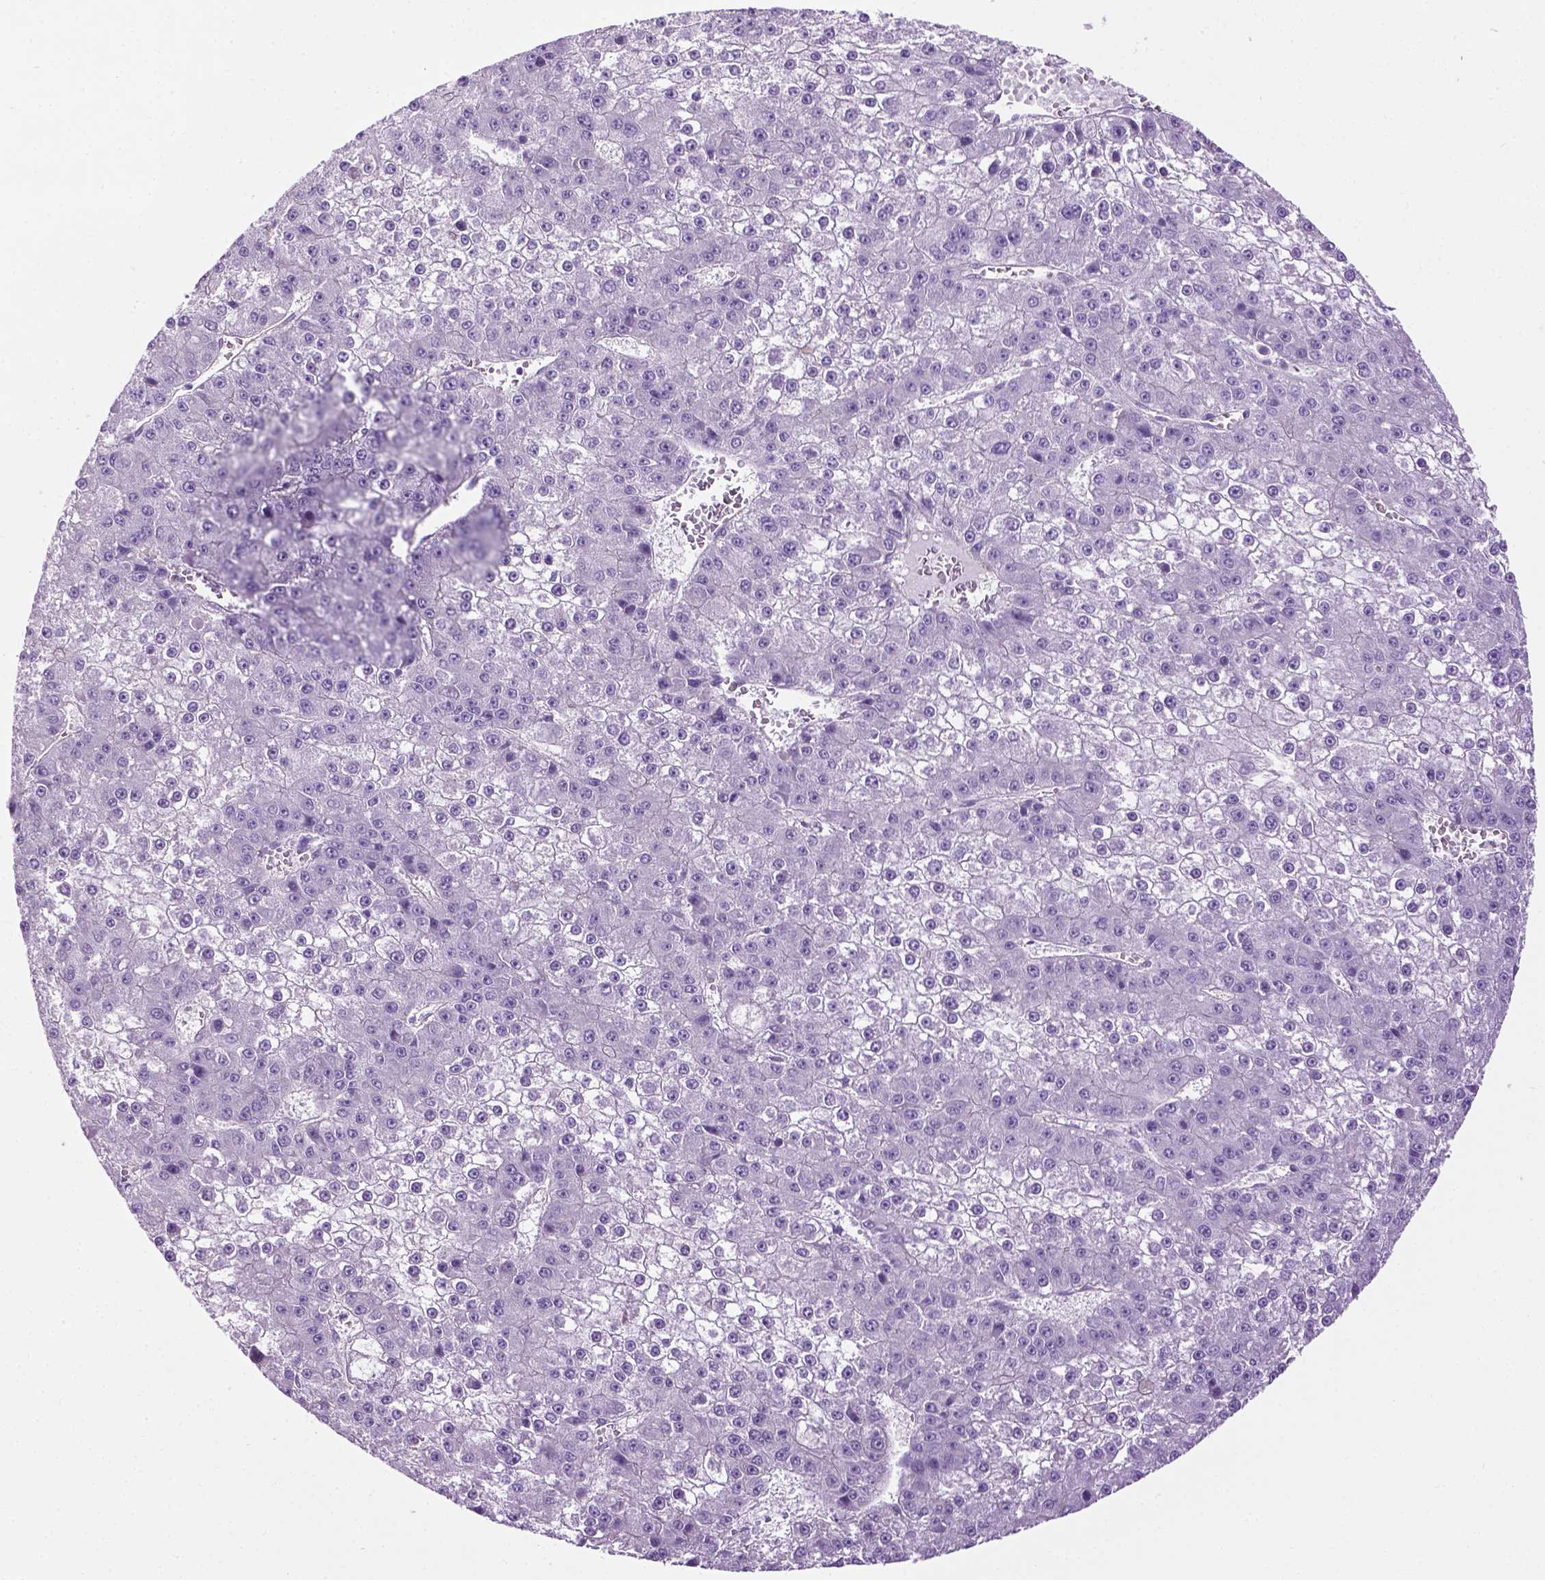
{"staining": {"intensity": "negative", "quantity": "none", "location": "none"}, "tissue": "liver cancer", "cell_type": "Tumor cells", "image_type": "cancer", "snomed": [{"axis": "morphology", "description": "Carcinoma, Hepatocellular, NOS"}, {"axis": "topography", "description": "Liver"}], "caption": "The photomicrograph exhibits no staining of tumor cells in liver hepatocellular carcinoma.", "gene": "SPECC1L", "patient": {"sex": "female", "age": 73}}